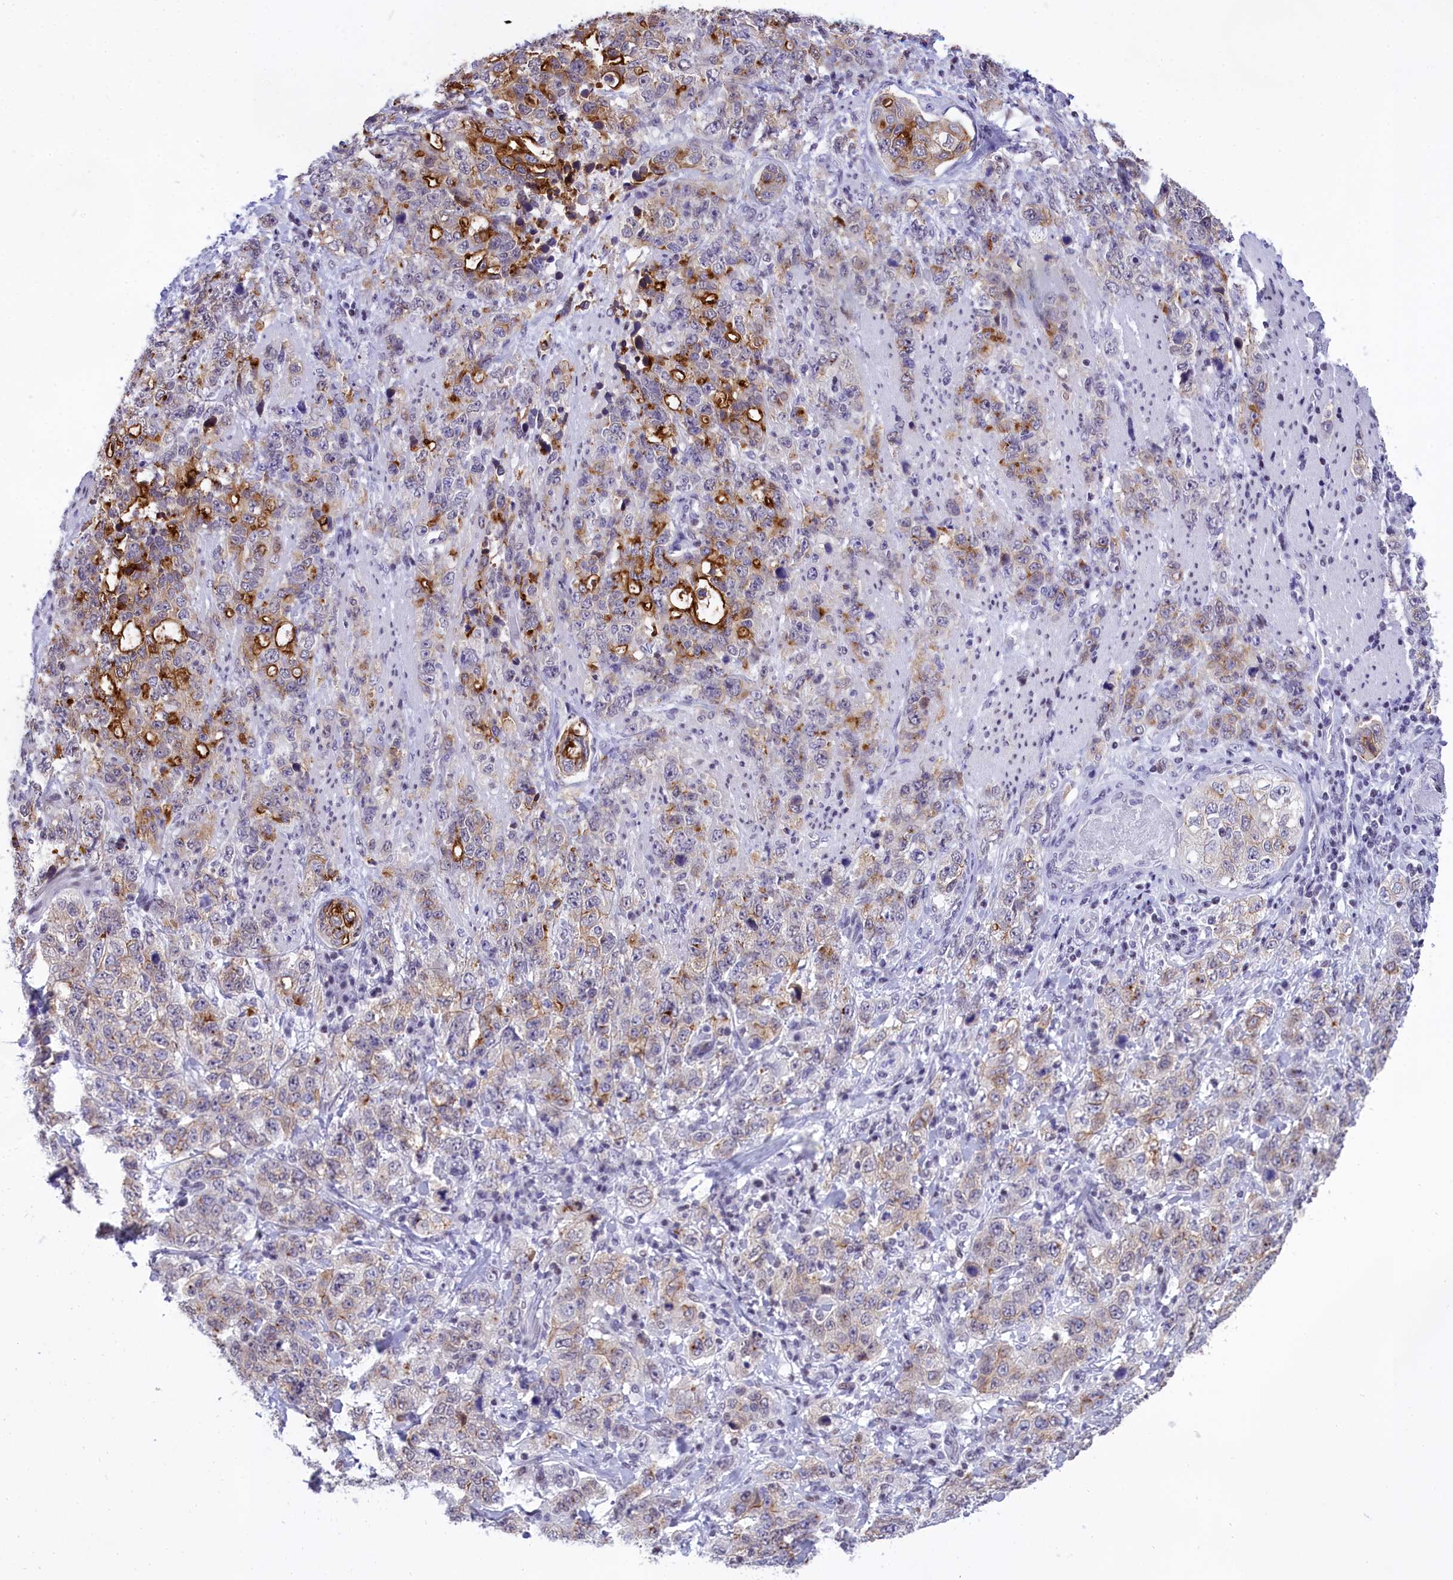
{"staining": {"intensity": "strong", "quantity": "<25%", "location": "cytoplasmic/membranous"}, "tissue": "stomach cancer", "cell_type": "Tumor cells", "image_type": "cancer", "snomed": [{"axis": "morphology", "description": "Adenocarcinoma, NOS"}, {"axis": "topography", "description": "Stomach"}], "caption": "Strong cytoplasmic/membranous expression is identified in approximately <25% of tumor cells in stomach adenocarcinoma. The protein is shown in brown color, while the nuclei are stained blue.", "gene": "SPIRE2", "patient": {"sex": "male", "age": 48}}